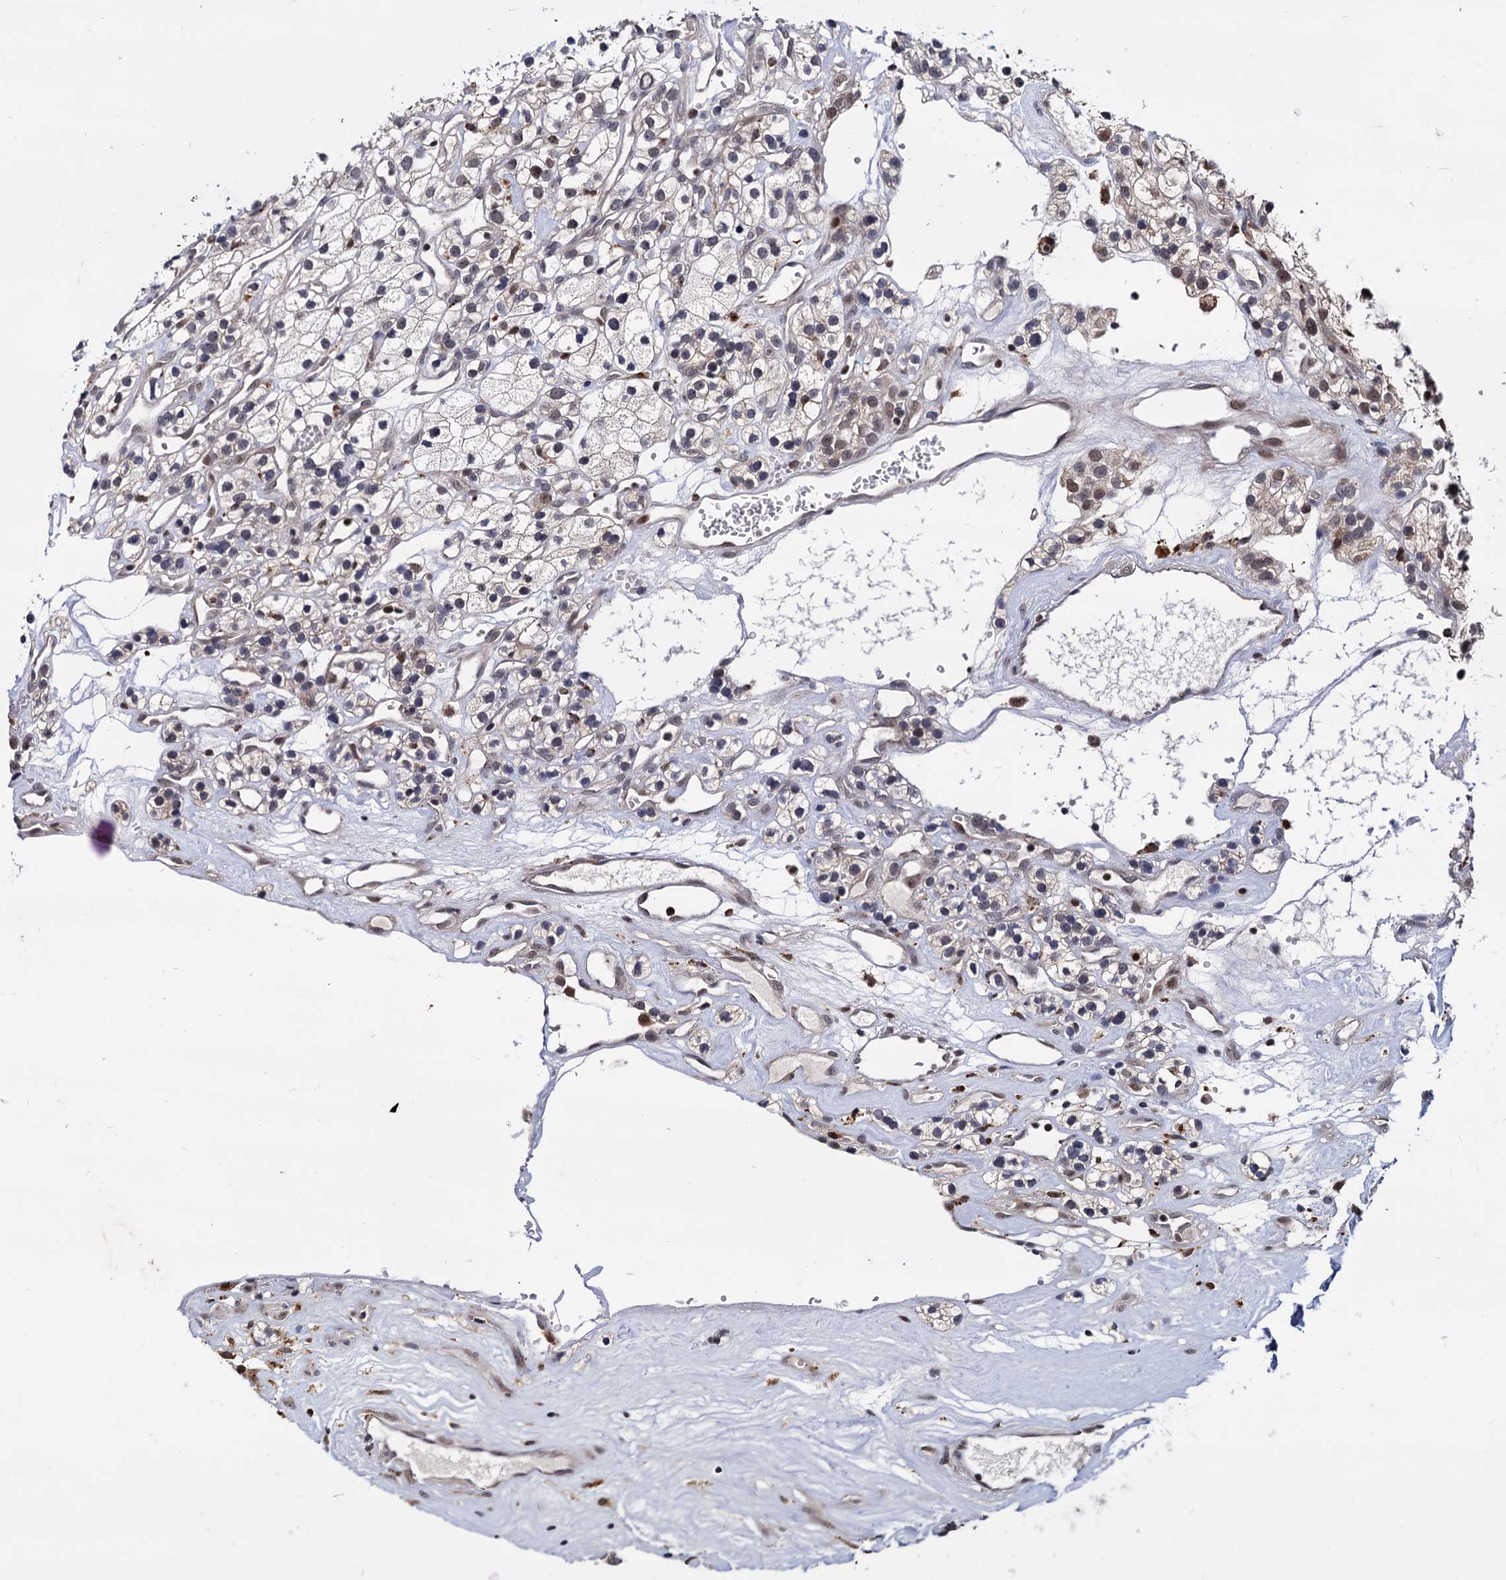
{"staining": {"intensity": "negative", "quantity": "none", "location": "none"}, "tissue": "renal cancer", "cell_type": "Tumor cells", "image_type": "cancer", "snomed": [{"axis": "morphology", "description": "Adenocarcinoma, NOS"}, {"axis": "topography", "description": "Kidney"}], "caption": "Histopathology image shows no protein expression in tumor cells of renal adenocarcinoma tissue.", "gene": "RNASEH2B", "patient": {"sex": "female", "age": 57}}